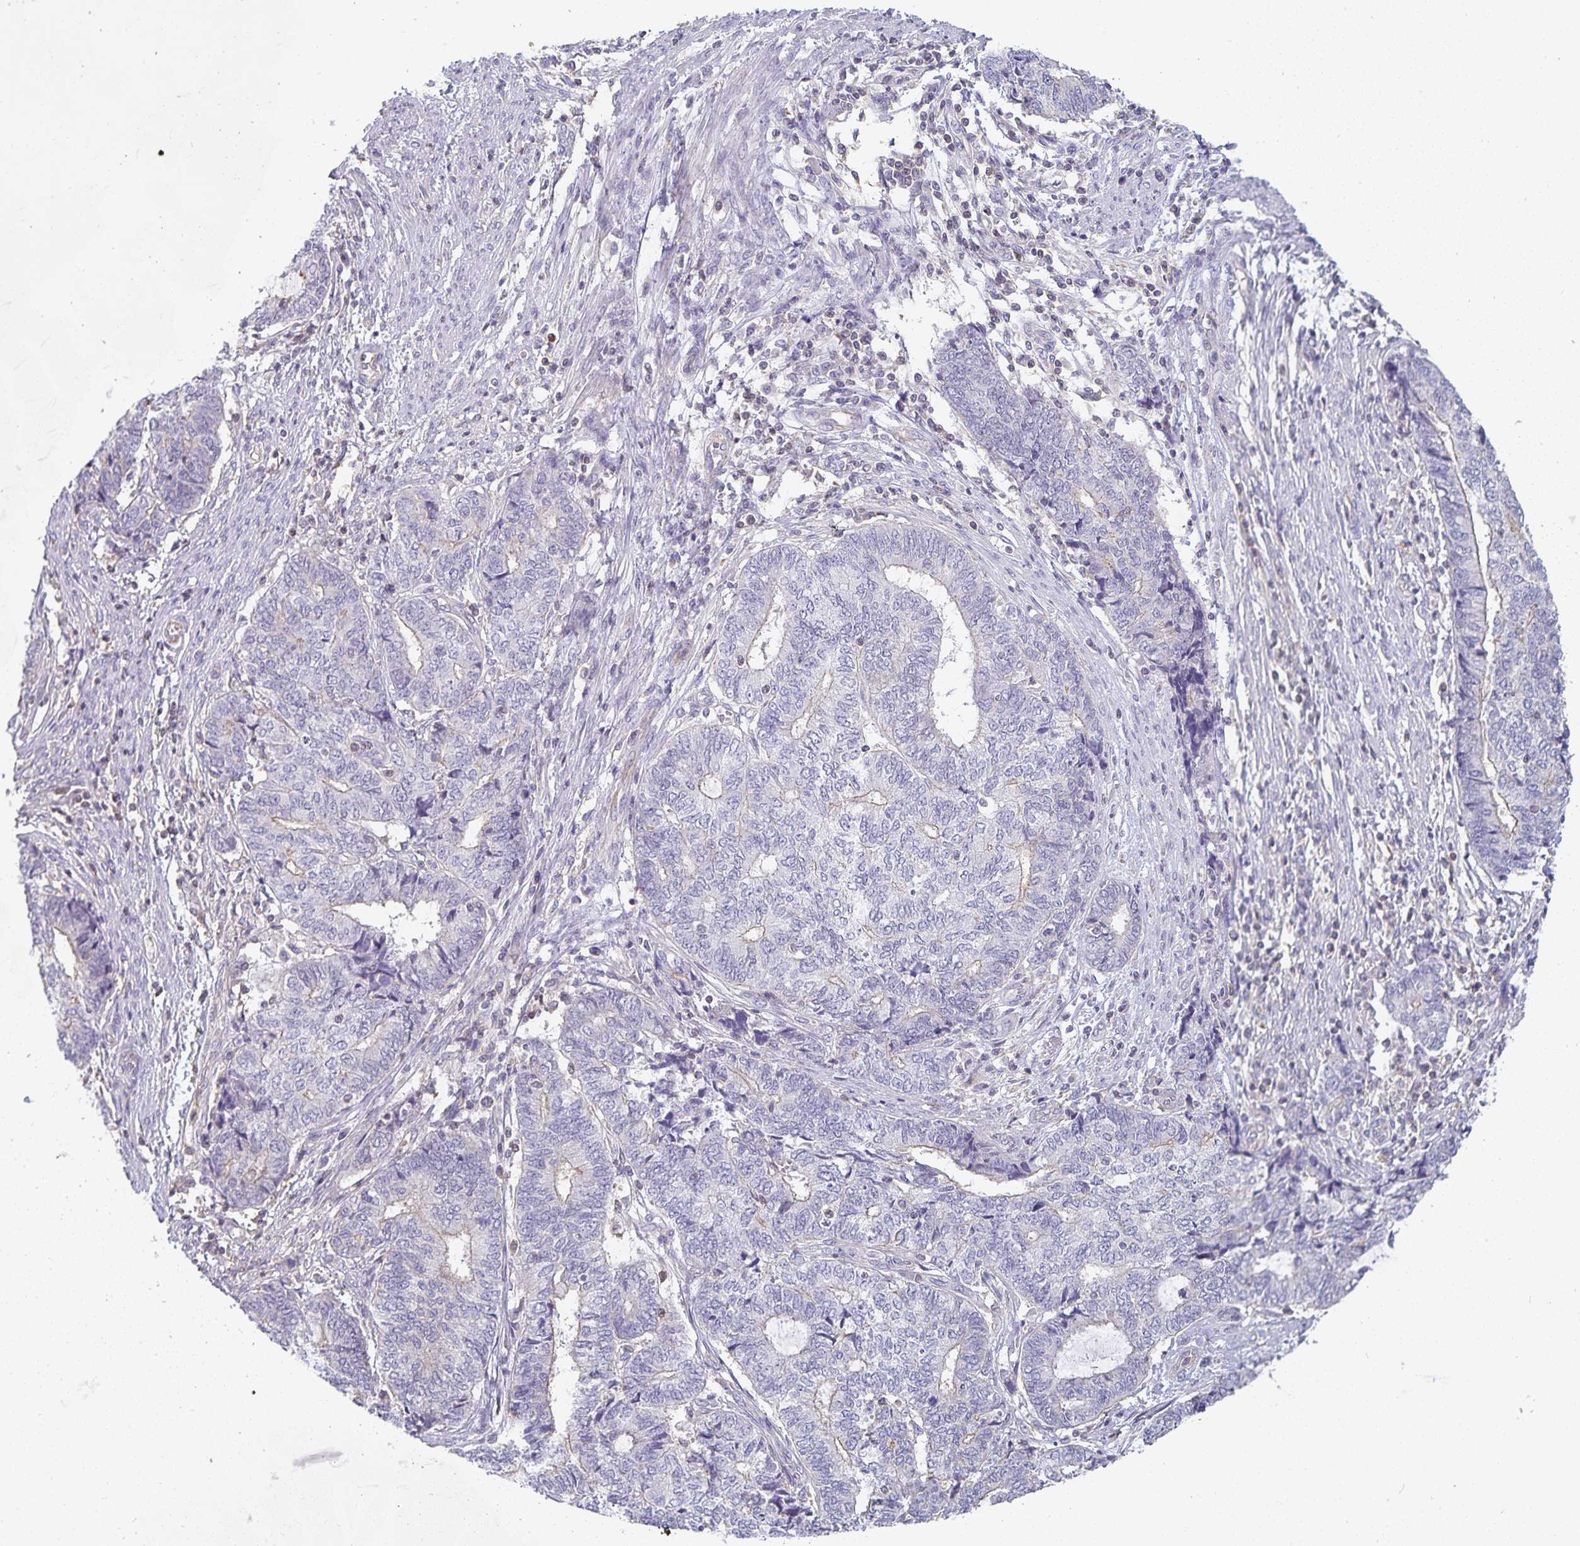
{"staining": {"intensity": "negative", "quantity": "none", "location": "none"}, "tissue": "endometrial cancer", "cell_type": "Tumor cells", "image_type": "cancer", "snomed": [{"axis": "morphology", "description": "Adenocarcinoma, NOS"}, {"axis": "topography", "description": "Uterus"}, {"axis": "topography", "description": "Endometrium"}], "caption": "Endometrial cancer (adenocarcinoma) was stained to show a protein in brown. There is no significant staining in tumor cells. The staining was performed using DAB to visualize the protein expression in brown, while the nuclei were stained in blue with hematoxylin (Magnification: 20x).", "gene": "GATA3", "patient": {"sex": "female", "age": 70}}